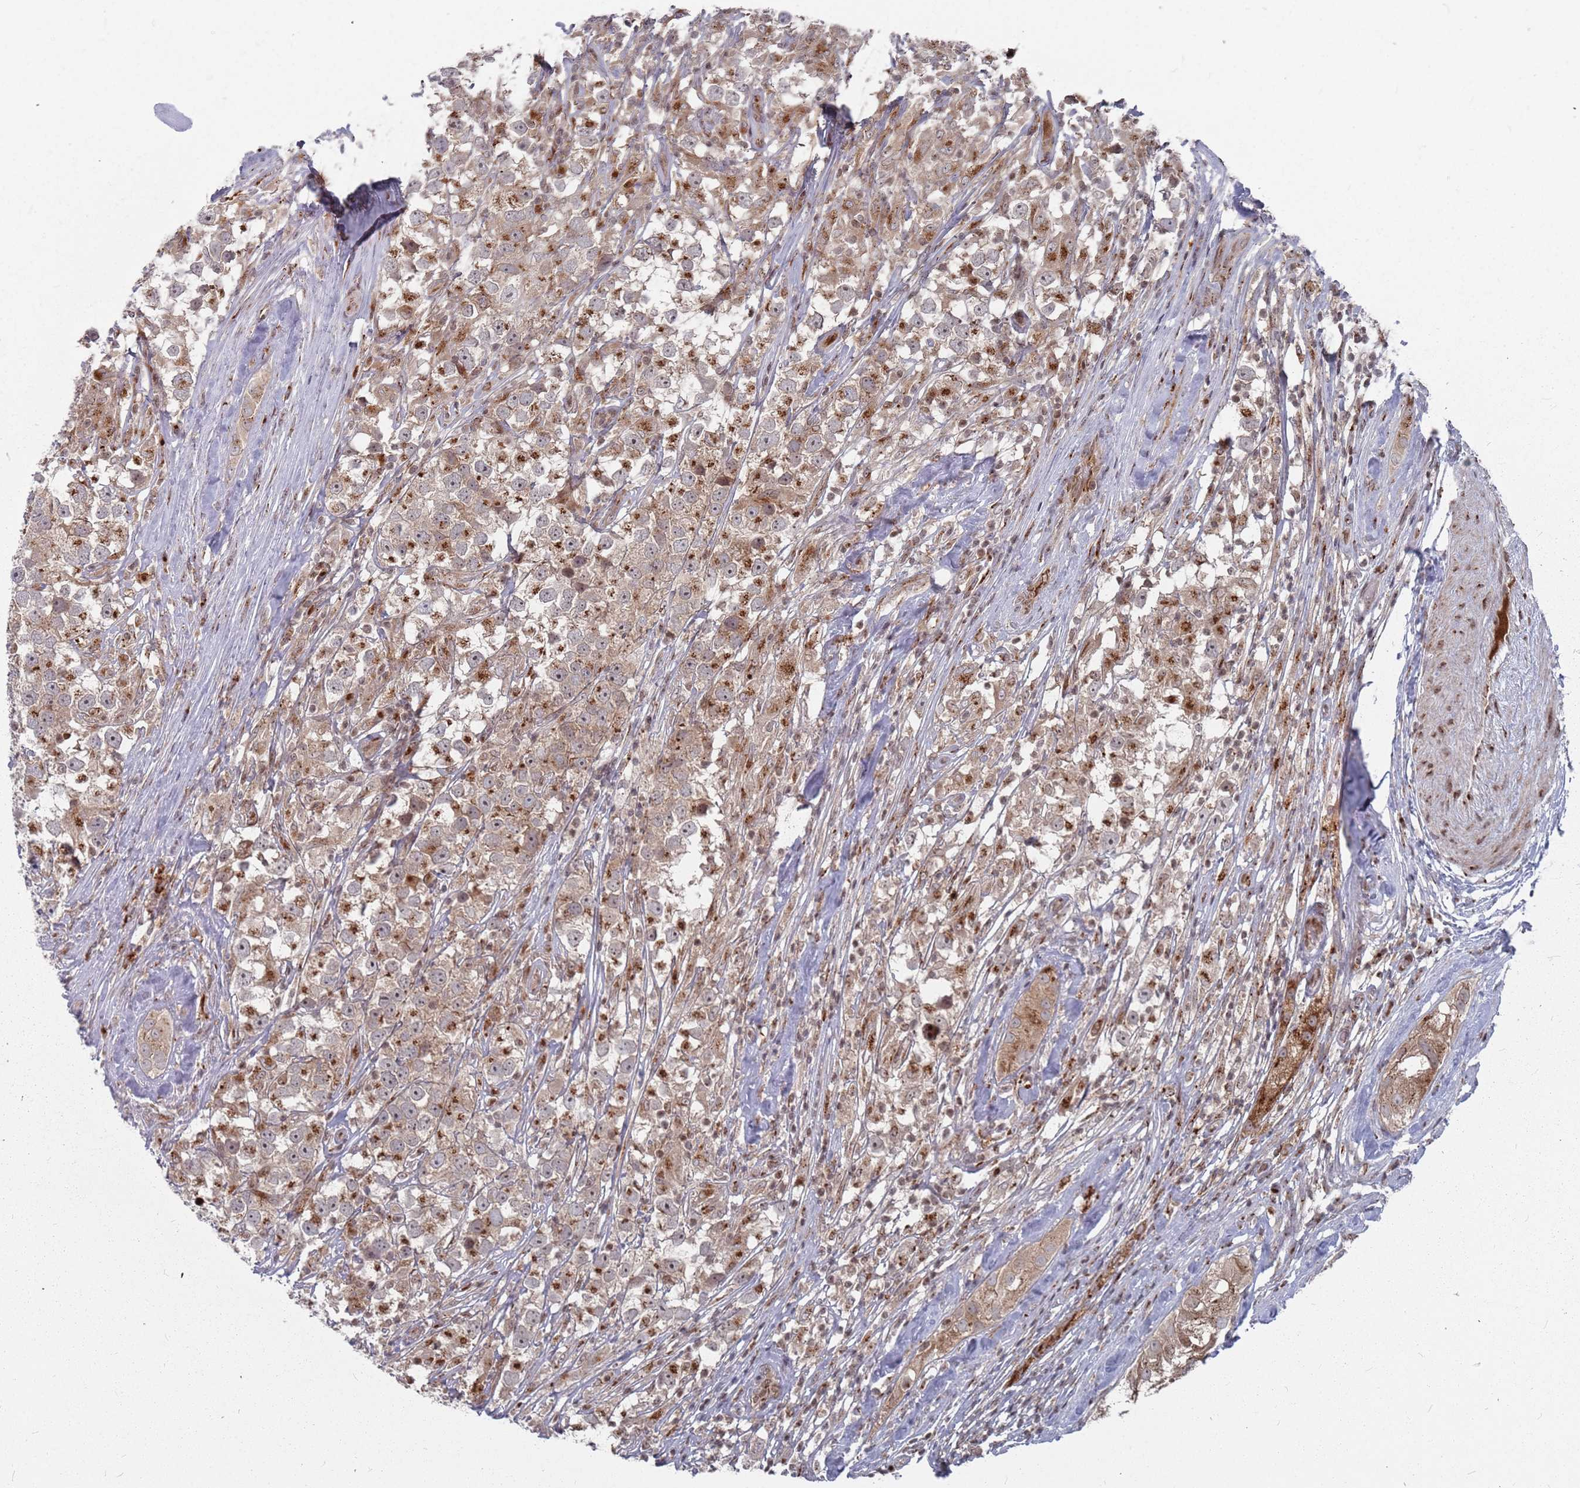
{"staining": {"intensity": "weak", "quantity": ">75%", "location": "cytoplasmic/membranous"}, "tissue": "testis cancer", "cell_type": "Tumor cells", "image_type": "cancer", "snomed": [{"axis": "morphology", "description": "Seminoma, NOS"}, {"axis": "topography", "description": "Testis"}], "caption": "DAB (3,3'-diaminobenzidine) immunohistochemical staining of testis cancer (seminoma) reveals weak cytoplasmic/membranous protein staining in approximately >75% of tumor cells.", "gene": "FMO4", "patient": {"sex": "male", "age": 46}}